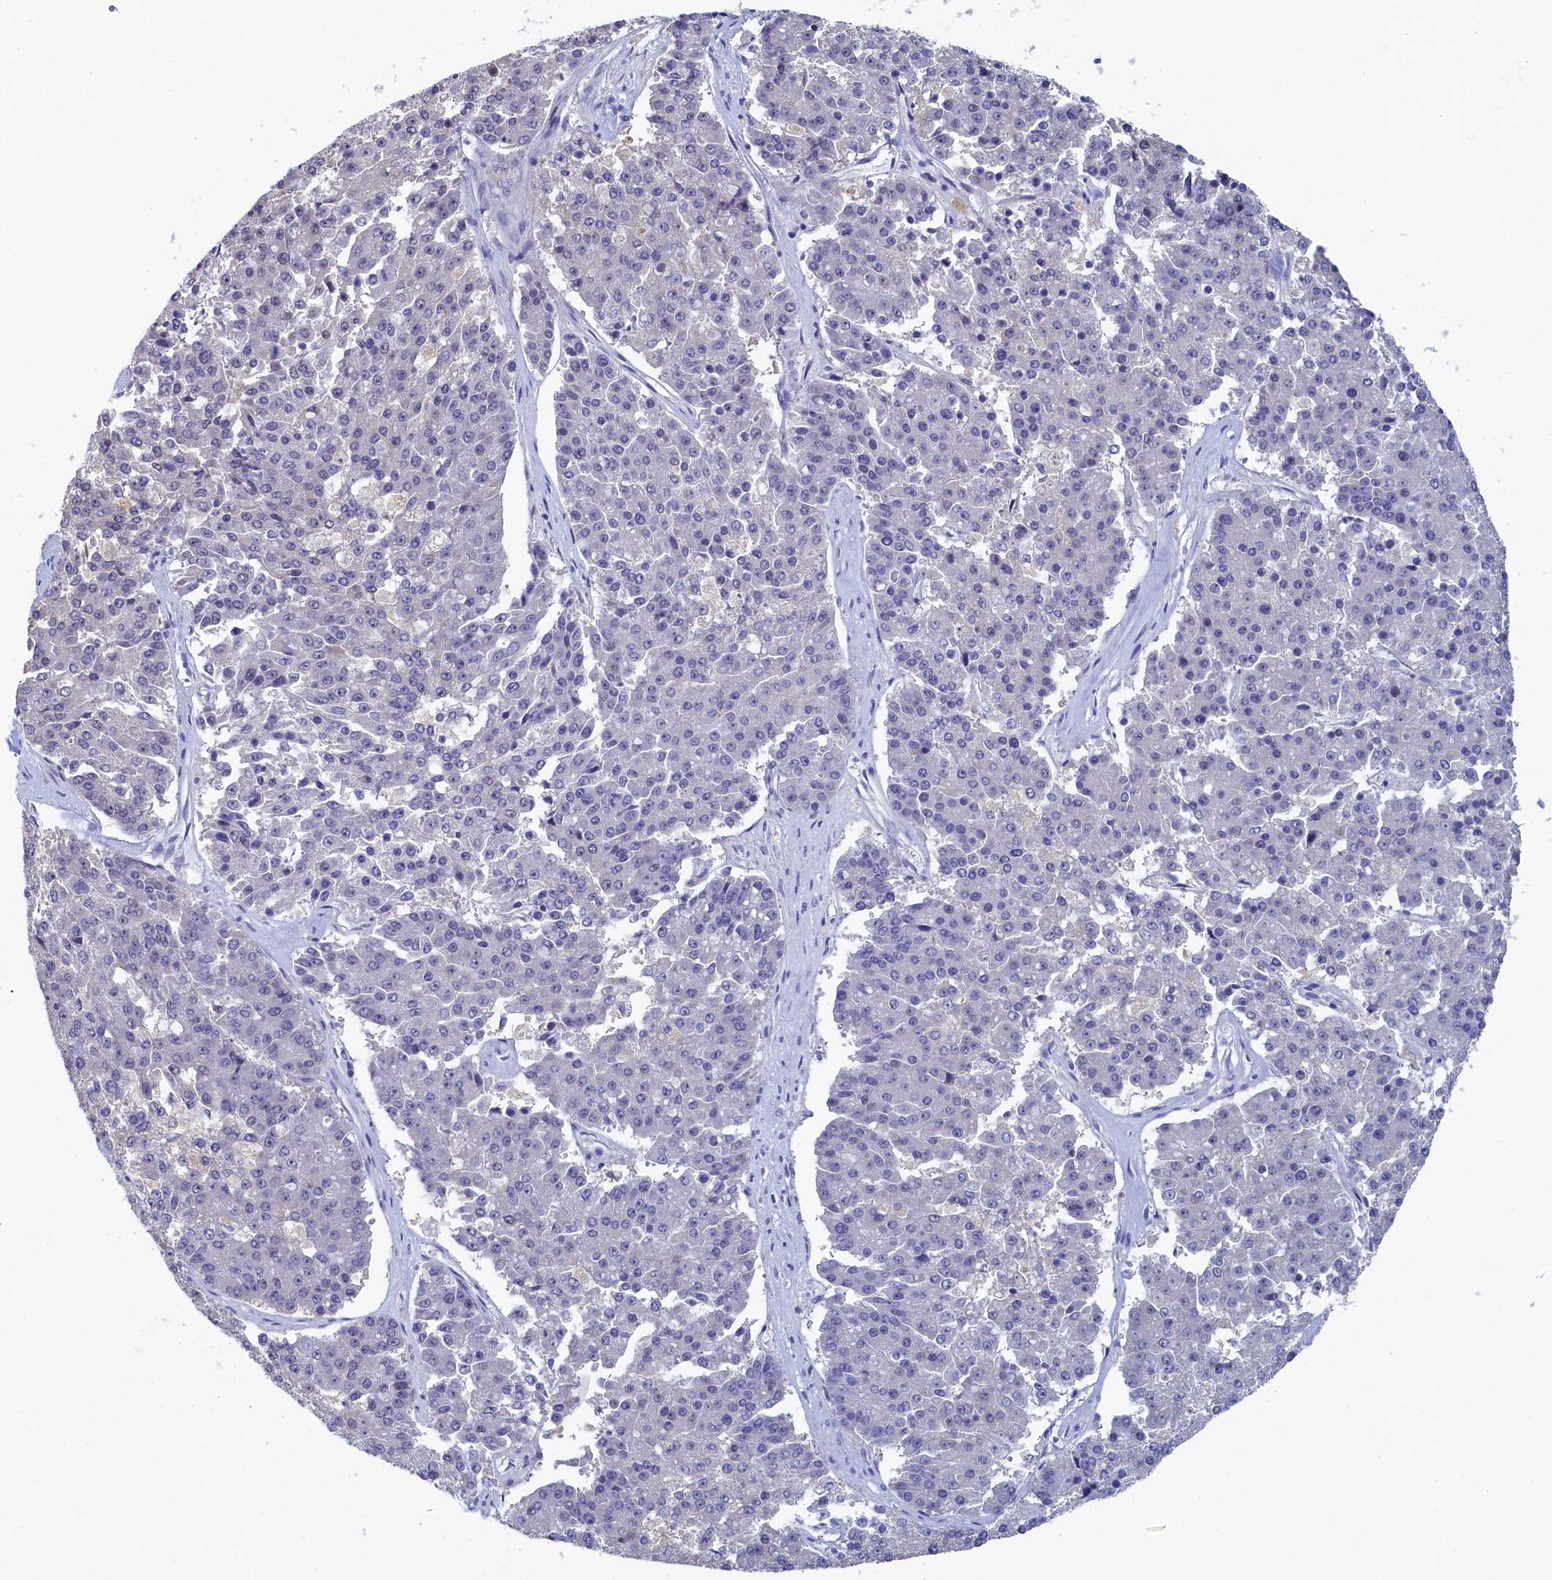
{"staining": {"intensity": "negative", "quantity": "none", "location": "none"}, "tissue": "pancreatic cancer", "cell_type": "Tumor cells", "image_type": "cancer", "snomed": [{"axis": "morphology", "description": "Adenocarcinoma, NOS"}, {"axis": "topography", "description": "Pancreas"}], "caption": "A photomicrograph of pancreatic cancer (adenocarcinoma) stained for a protein exhibits no brown staining in tumor cells. Brightfield microscopy of immunohistochemistry (IHC) stained with DAB (brown) and hematoxylin (blue), captured at high magnification.", "gene": "MOSPD3", "patient": {"sex": "male", "age": 50}}